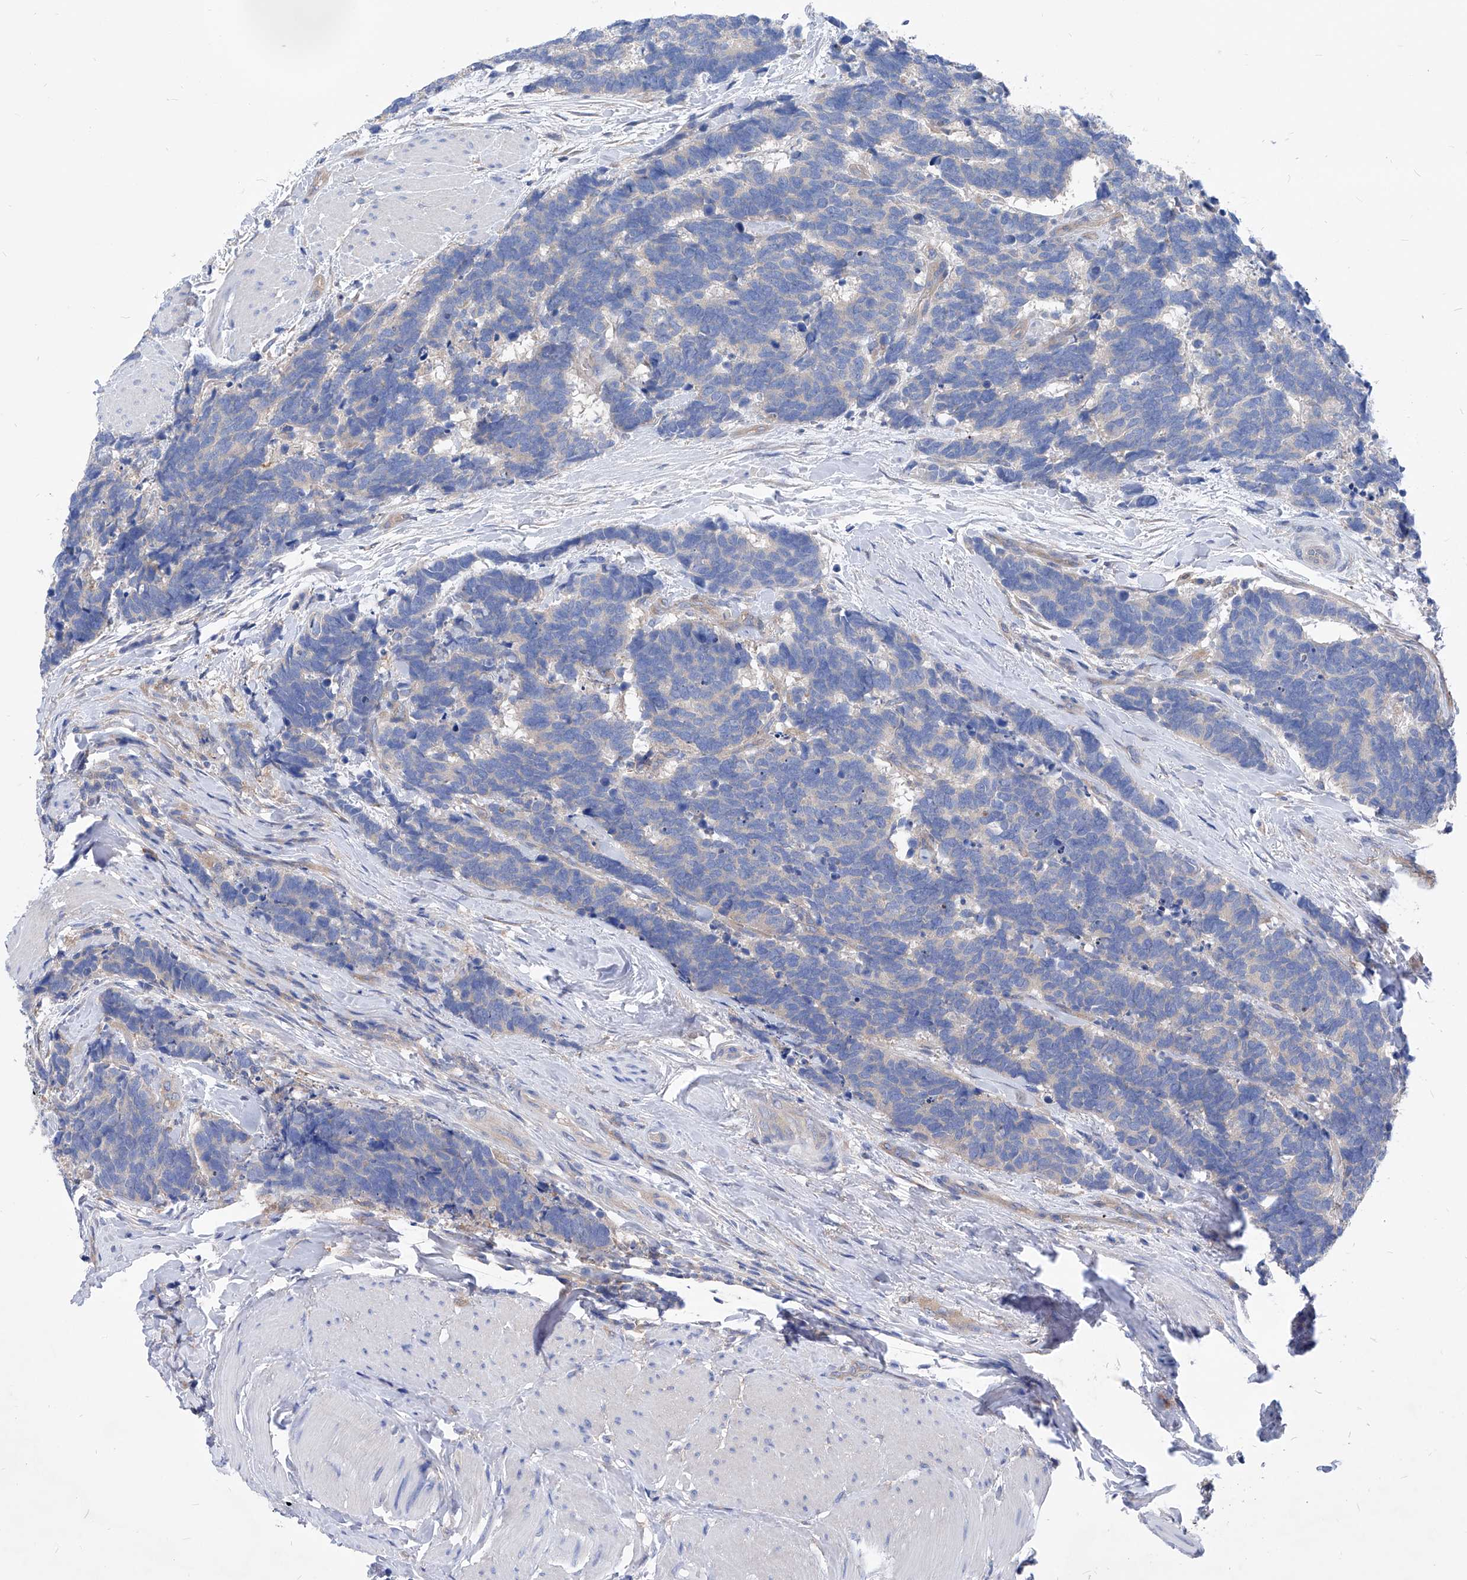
{"staining": {"intensity": "negative", "quantity": "none", "location": "none"}, "tissue": "carcinoid", "cell_type": "Tumor cells", "image_type": "cancer", "snomed": [{"axis": "morphology", "description": "Carcinoma, NOS"}, {"axis": "morphology", "description": "Carcinoid, malignant, NOS"}, {"axis": "topography", "description": "Urinary bladder"}], "caption": "A high-resolution histopathology image shows IHC staining of carcinoma, which exhibits no significant positivity in tumor cells.", "gene": "XPNPEP1", "patient": {"sex": "male", "age": 57}}